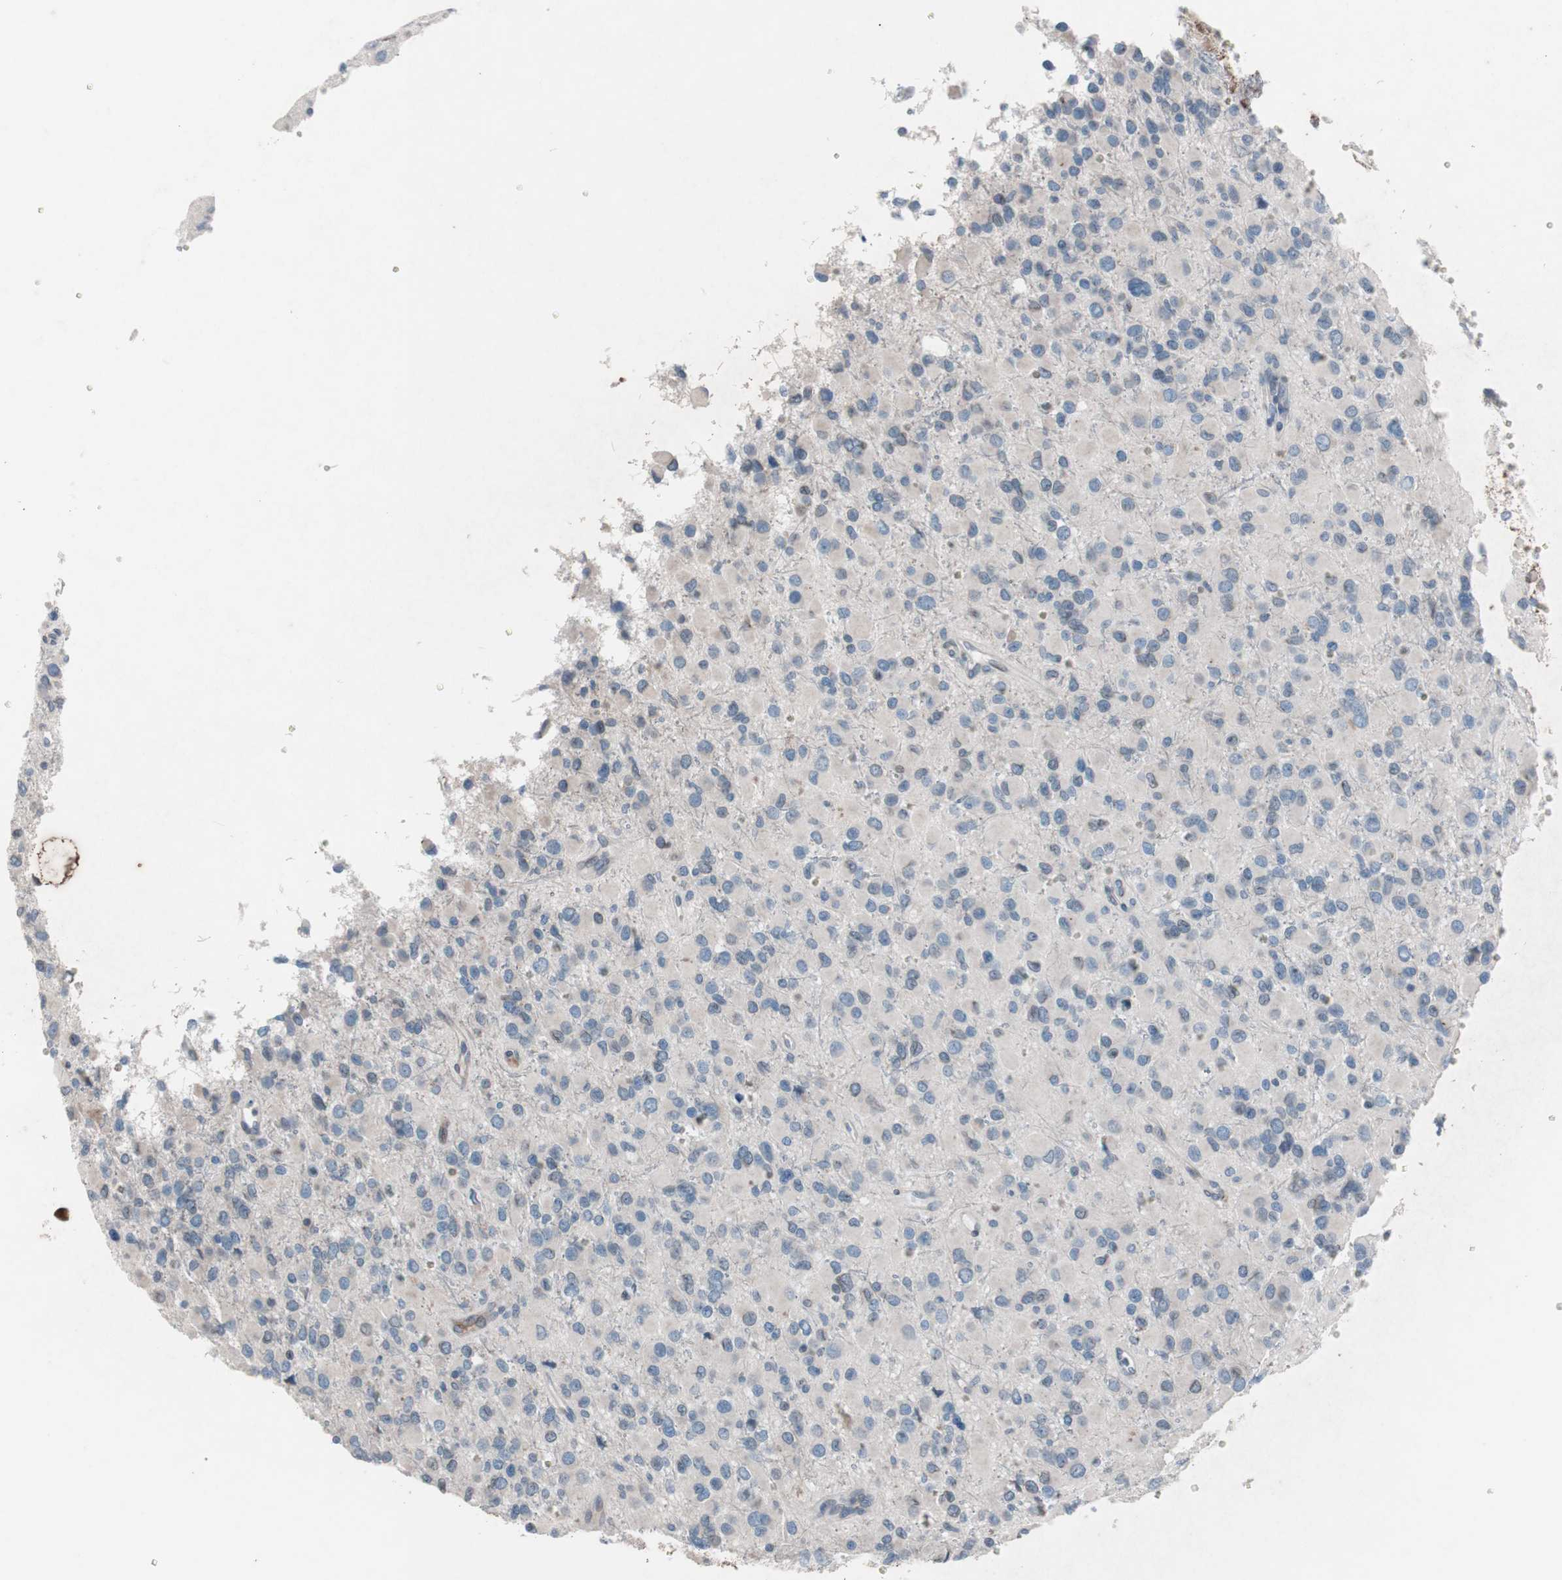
{"staining": {"intensity": "negative", "quantity": "none", "location": "none"}, "tissue": "glioma", "cell_type": "Tumor cells", "image_type": "cancer", "snomed": [{"axis": "morphology", "description": "Glioma, malignant, Low grade"}, {"axis": "topography", "description": "Brain"}], "caption": "Tumor cells show no significant positivity in glioma.", "gene": "GRB7", "patient": {"sex": "male", "age": 42}}